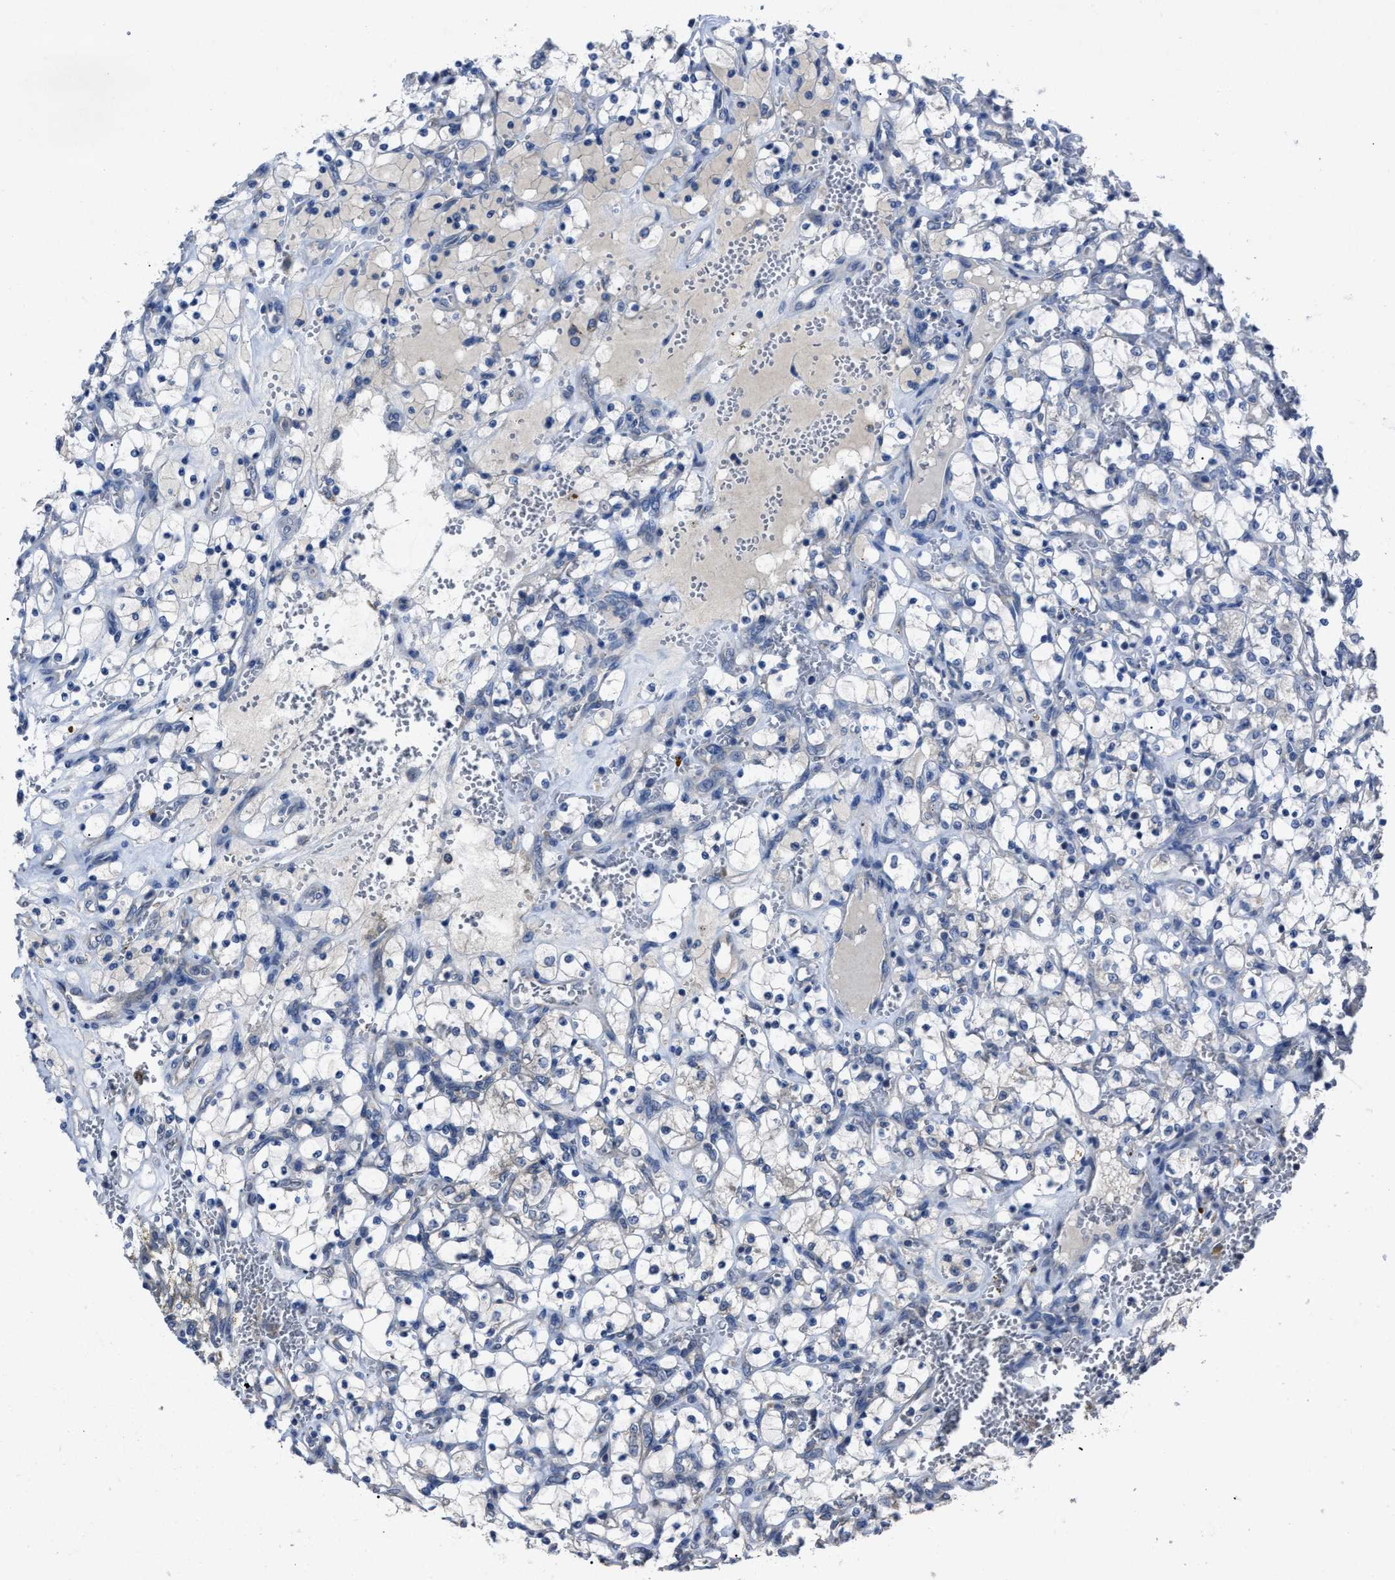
{"staining": {"intensity": "negative", "quantity": "none", "location": "none"}, "tissue": "renal cancer", "cell_type": "Tumor cells", "image_type": "cancer", "snomed": [{"axis": "morphology", "description": "Adenocarcinoma, NOS"}, {"axis": "topography", "description": "Kidney"}], "caption": "IHC image of human adenocarcinoma (renal) stained for a protein (brown), which shows no staining in tumor cells. (Stains: DAB (3,3'-diaminobenzidine) IHC with hematoxylin counter stain, Microscopy: brightfield microscopy at high magnification).", "gene": "UPF1", "patient": {"sex": "female", "age": 69}}